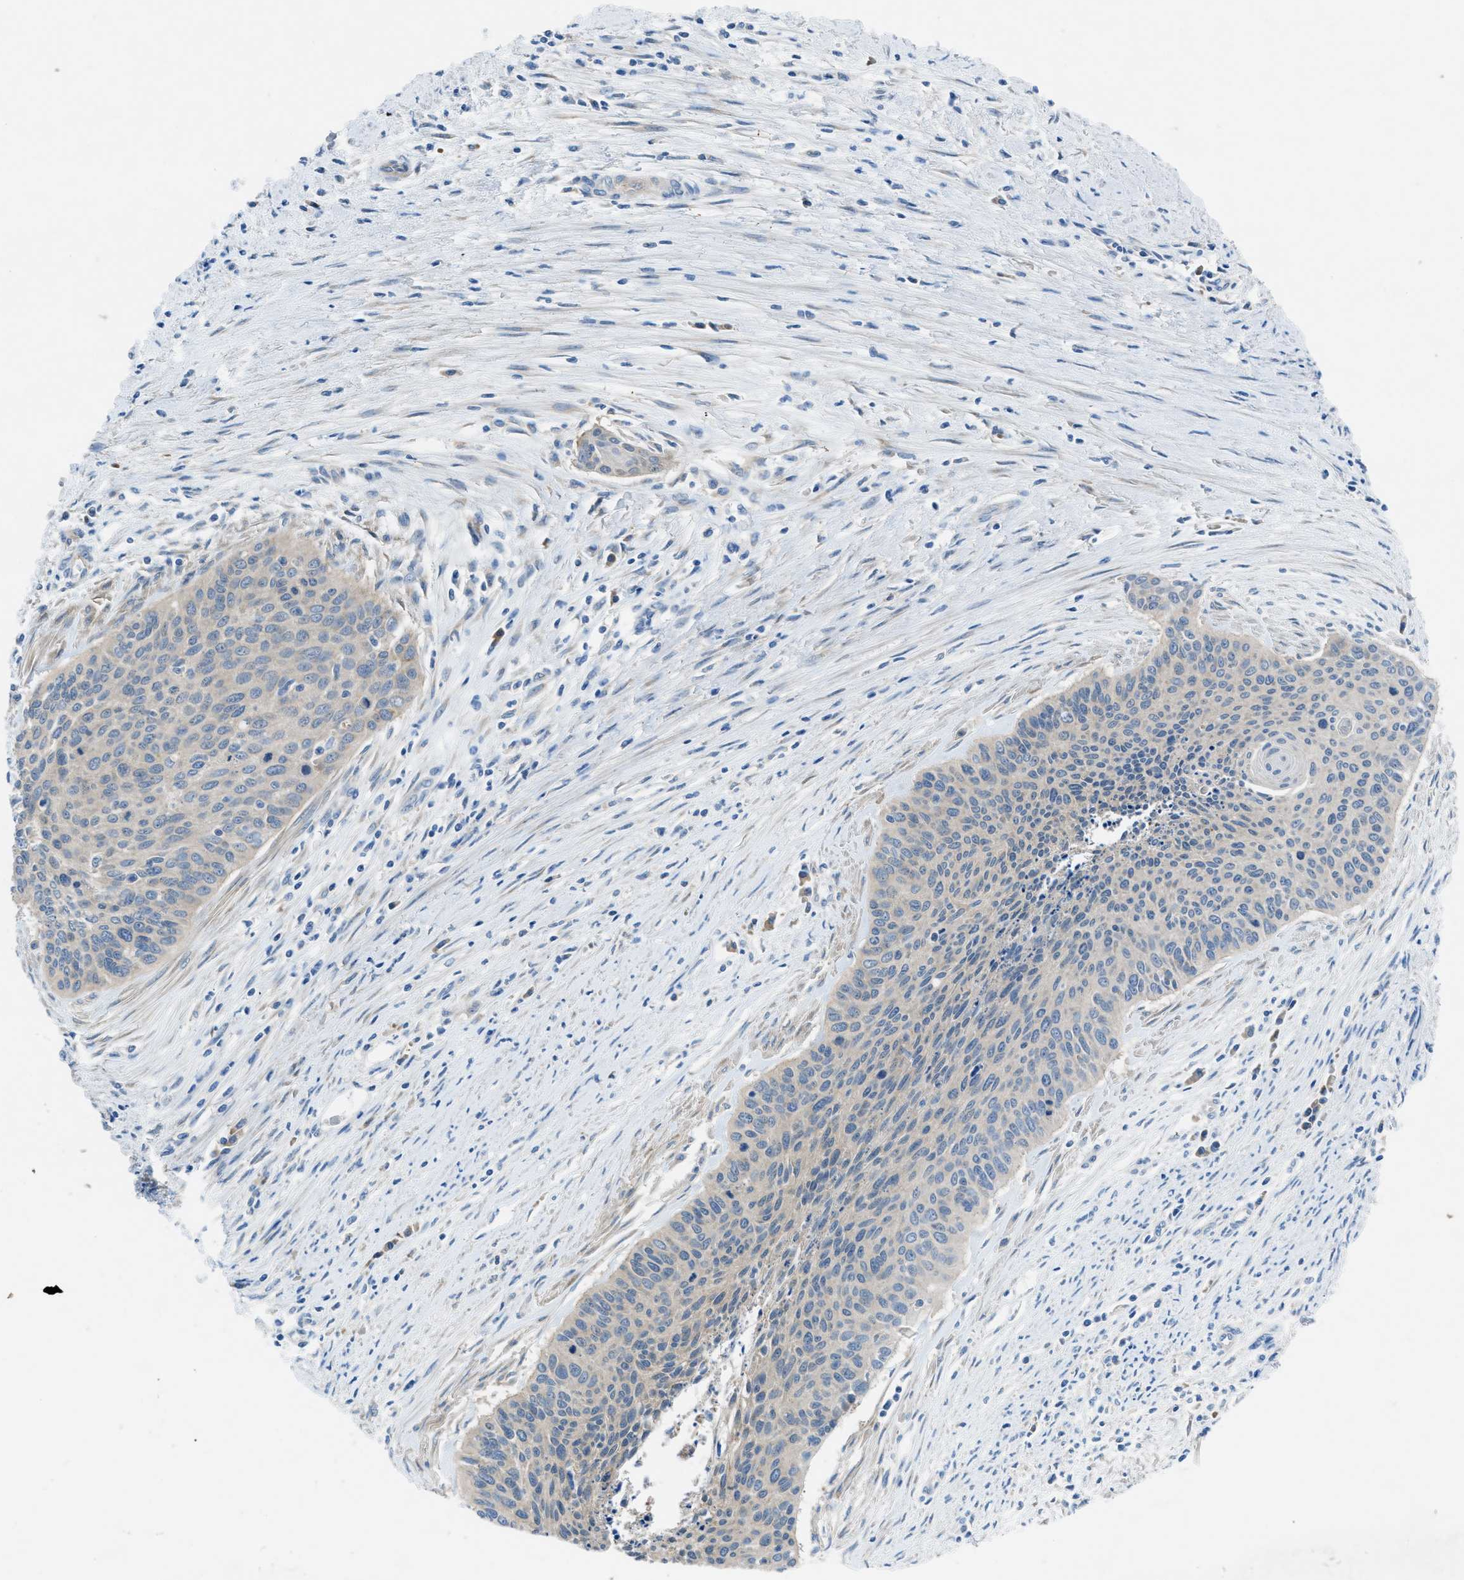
{"staining": {"intensity": "weak", "quantity": "<25%", "location": "cytoplasmic/membranous"}, "tissue": "cervical cancer", "cell_type": "Tumor cells", "image_type": "cancer", "snomed": [{"axis": "morphology", "description": "Squamous cell carcinoma, NOS"}, {"axis": "topography", "description": "Cervix"}], "caption": "Immunohistochemistry image of cervical squamous cell carcinoma stained for a protein (brown), which reveals no positivity in tumor cells.", "gene": "MAP3K20", "patient": {"sex": "female", "age": 55}}